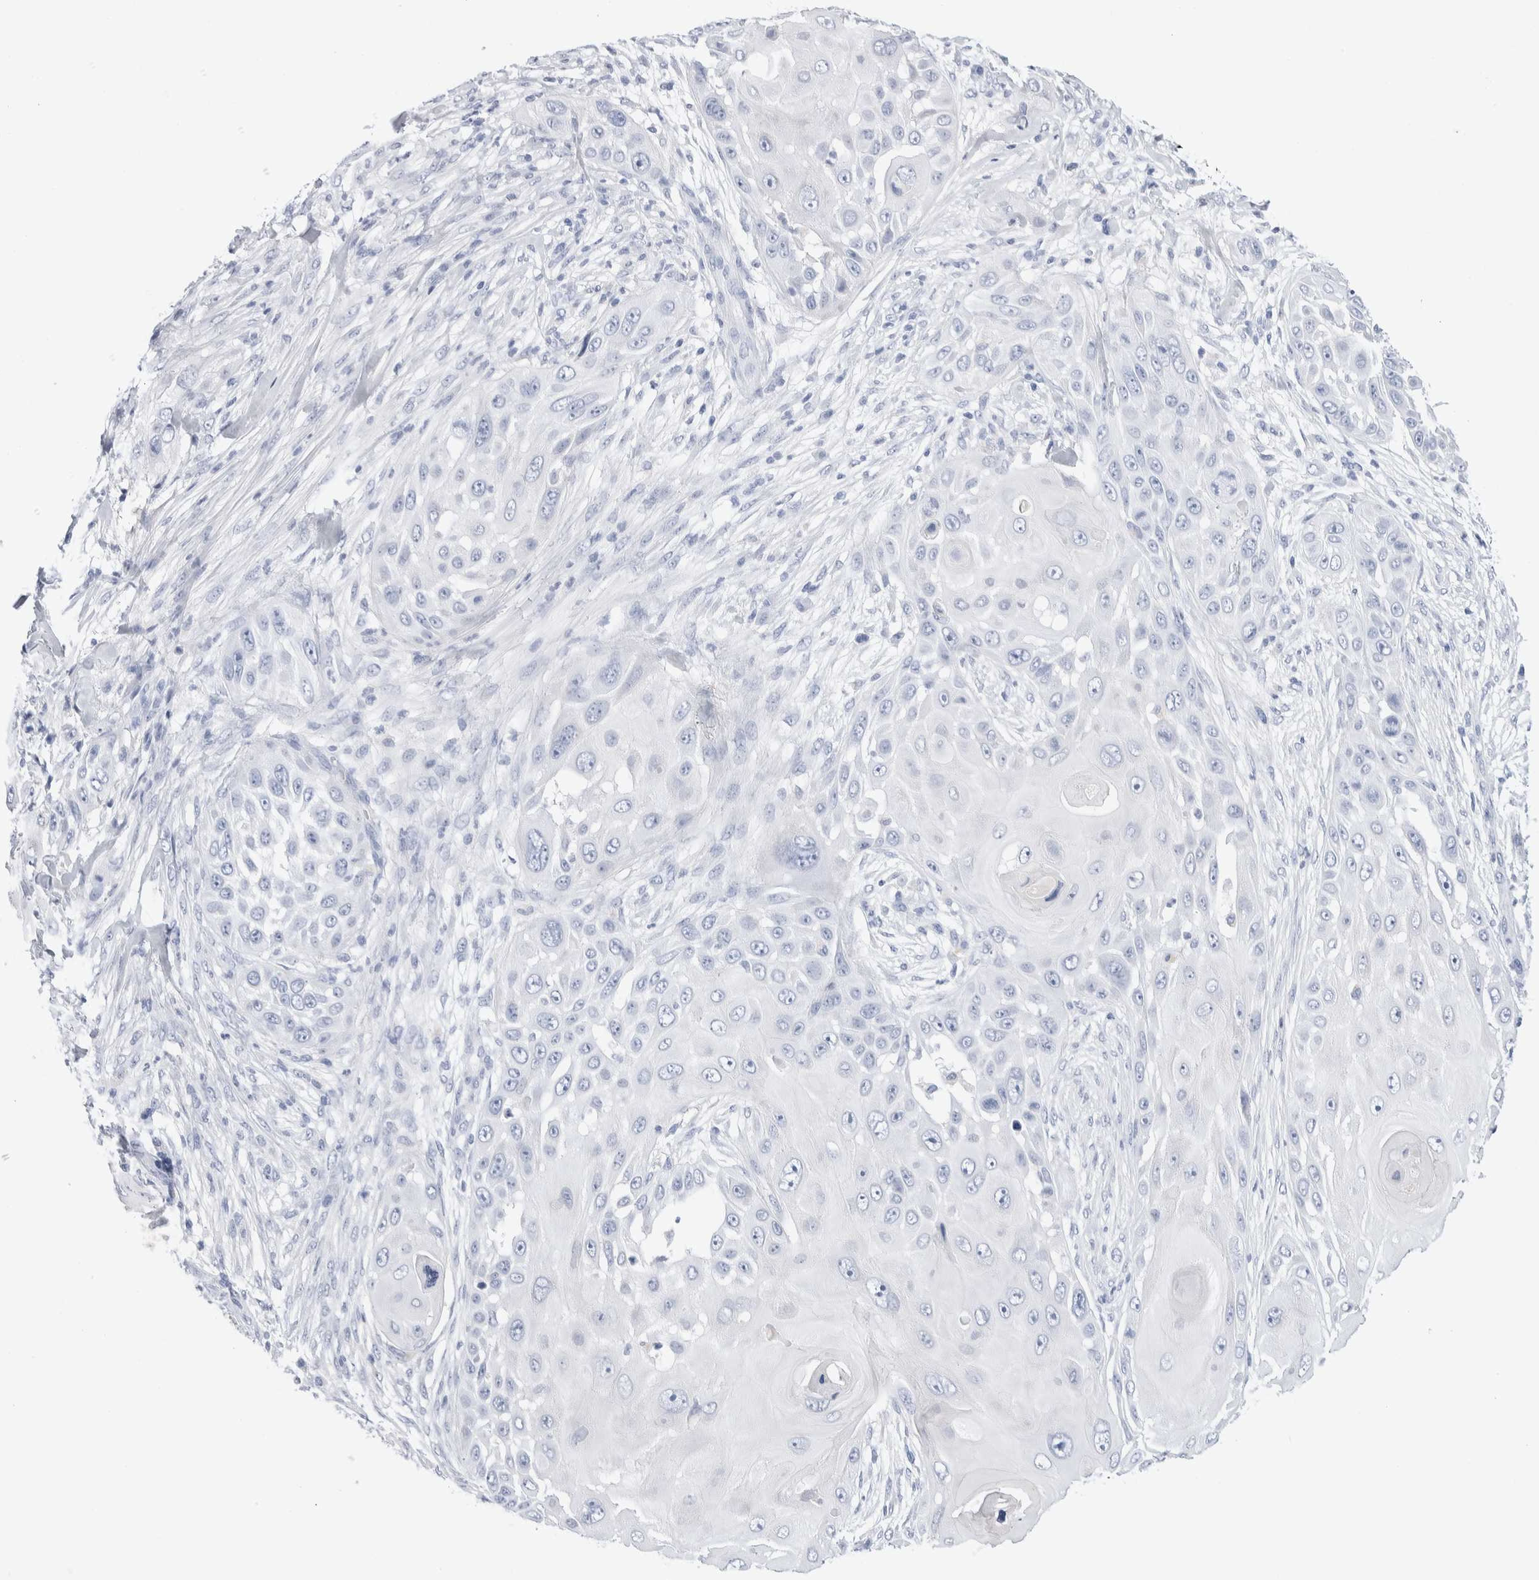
{"staining": {"intensity": "negative", "quantity": "none", "location": "none"}, "tissue": "skin cancer", "cell_type": "Tumor cells", "image_type": "cancer", "snomed": [{"axis": "morphology", "description": "Squamous cell carcinoma, NOS"}, {"axis": "topography", "description": "Skin"}], "caption": "Immunohistochemical staining of human skin cancer (squamous cell carcinoma) shows no significant positivity in tumor cells.", "gene": "GDA", "patient": {"sex": "female", "age": 44}}